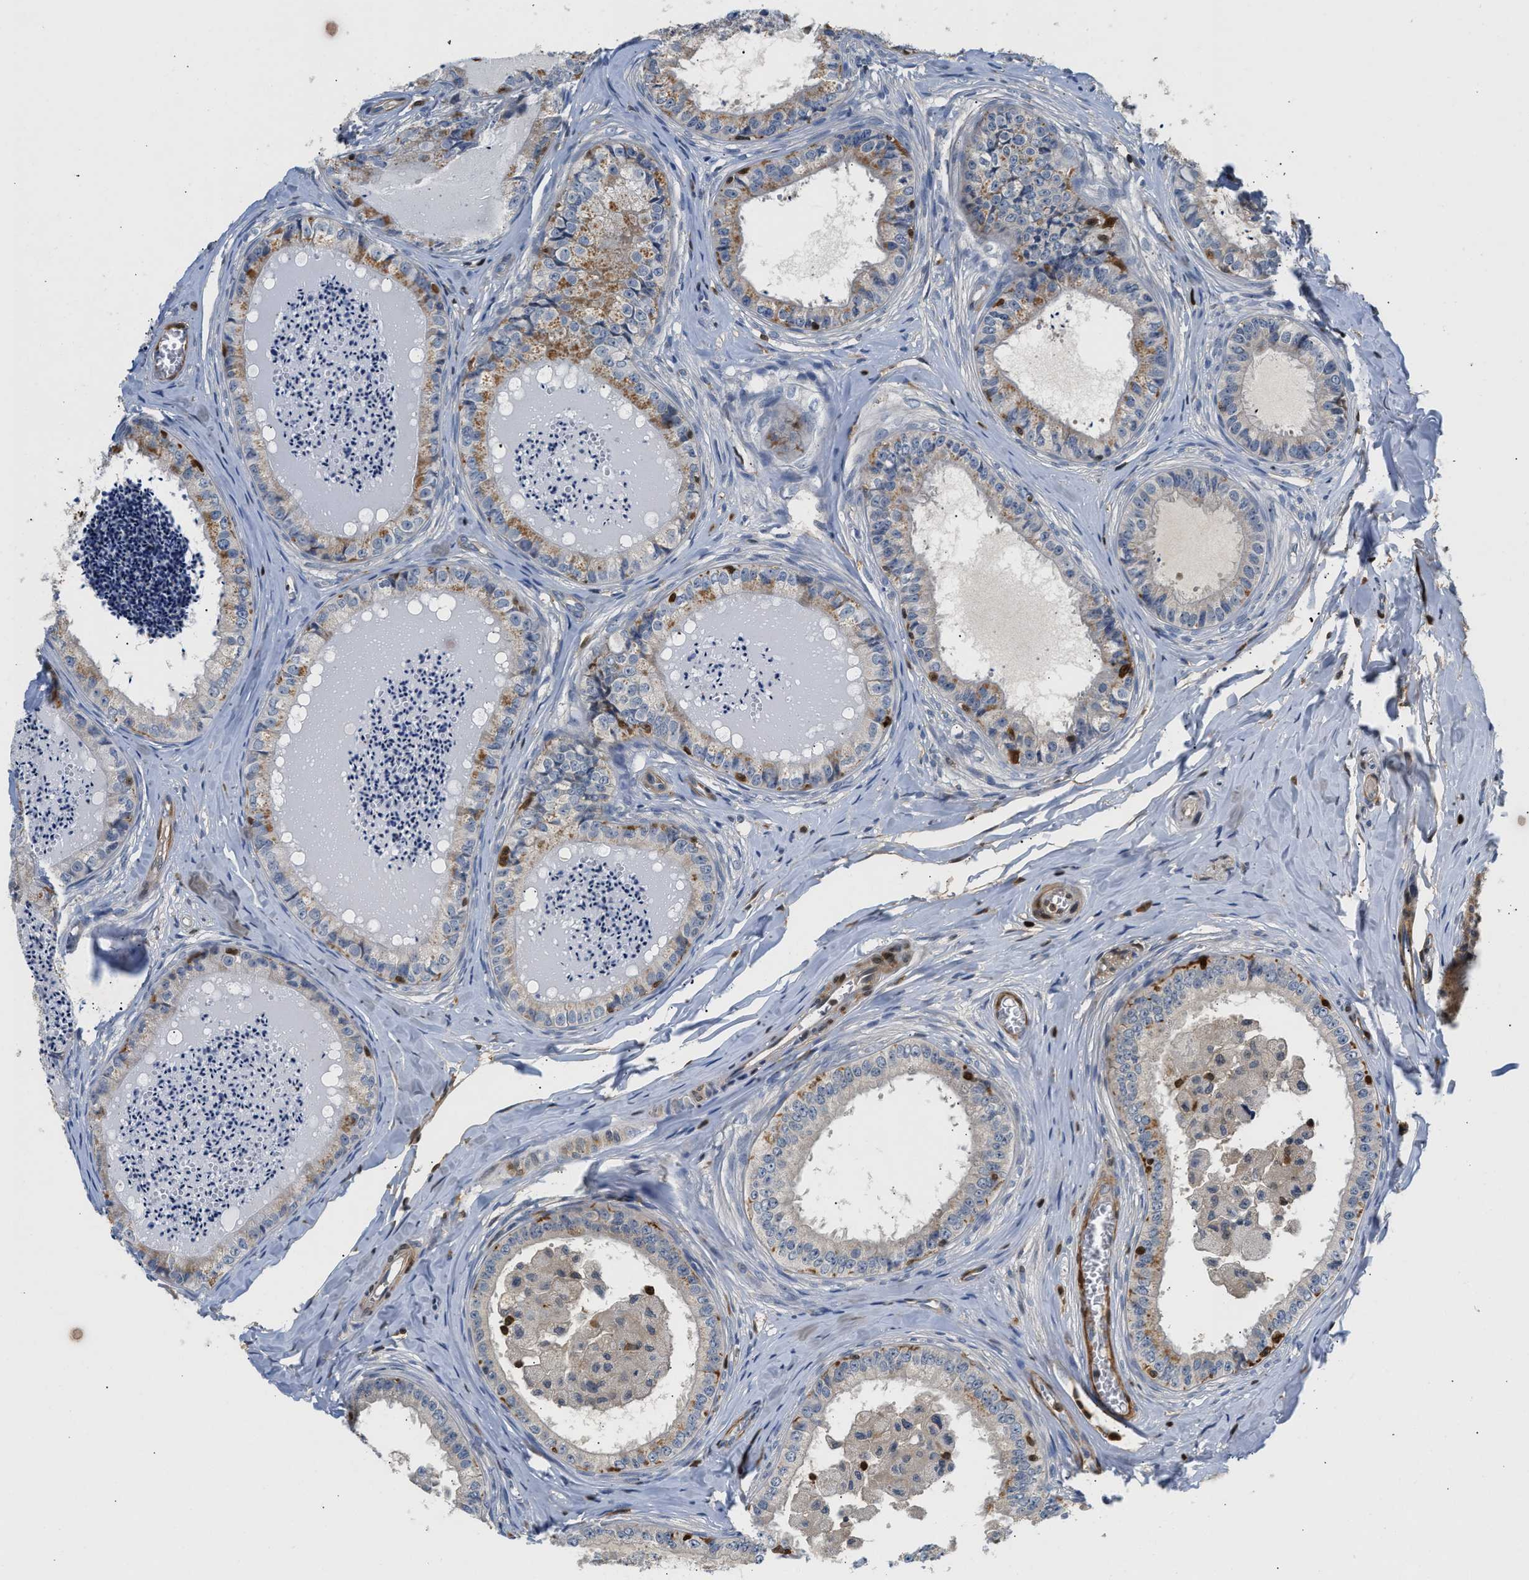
{"staining": {"intensity": "moderate", "quantity": "25%-75%", "location": "cytoplasmic/membranous"}, "tissue": "epididymis", "cell_type": "Glandular cells", "image_type": "normal", "snomed": [{"axis": "morphology", "description": "Normal tissue, NOS"}, {"axis": "topography", "description": "Epididymis"}], "caption": "Moderate cytoplasmic/membranous protein positivity is appreciated in about 25%-75% of glandular cells in epididymis.", "gene": "SLIT2", "patient": {"sex": "male", "age": 31}}